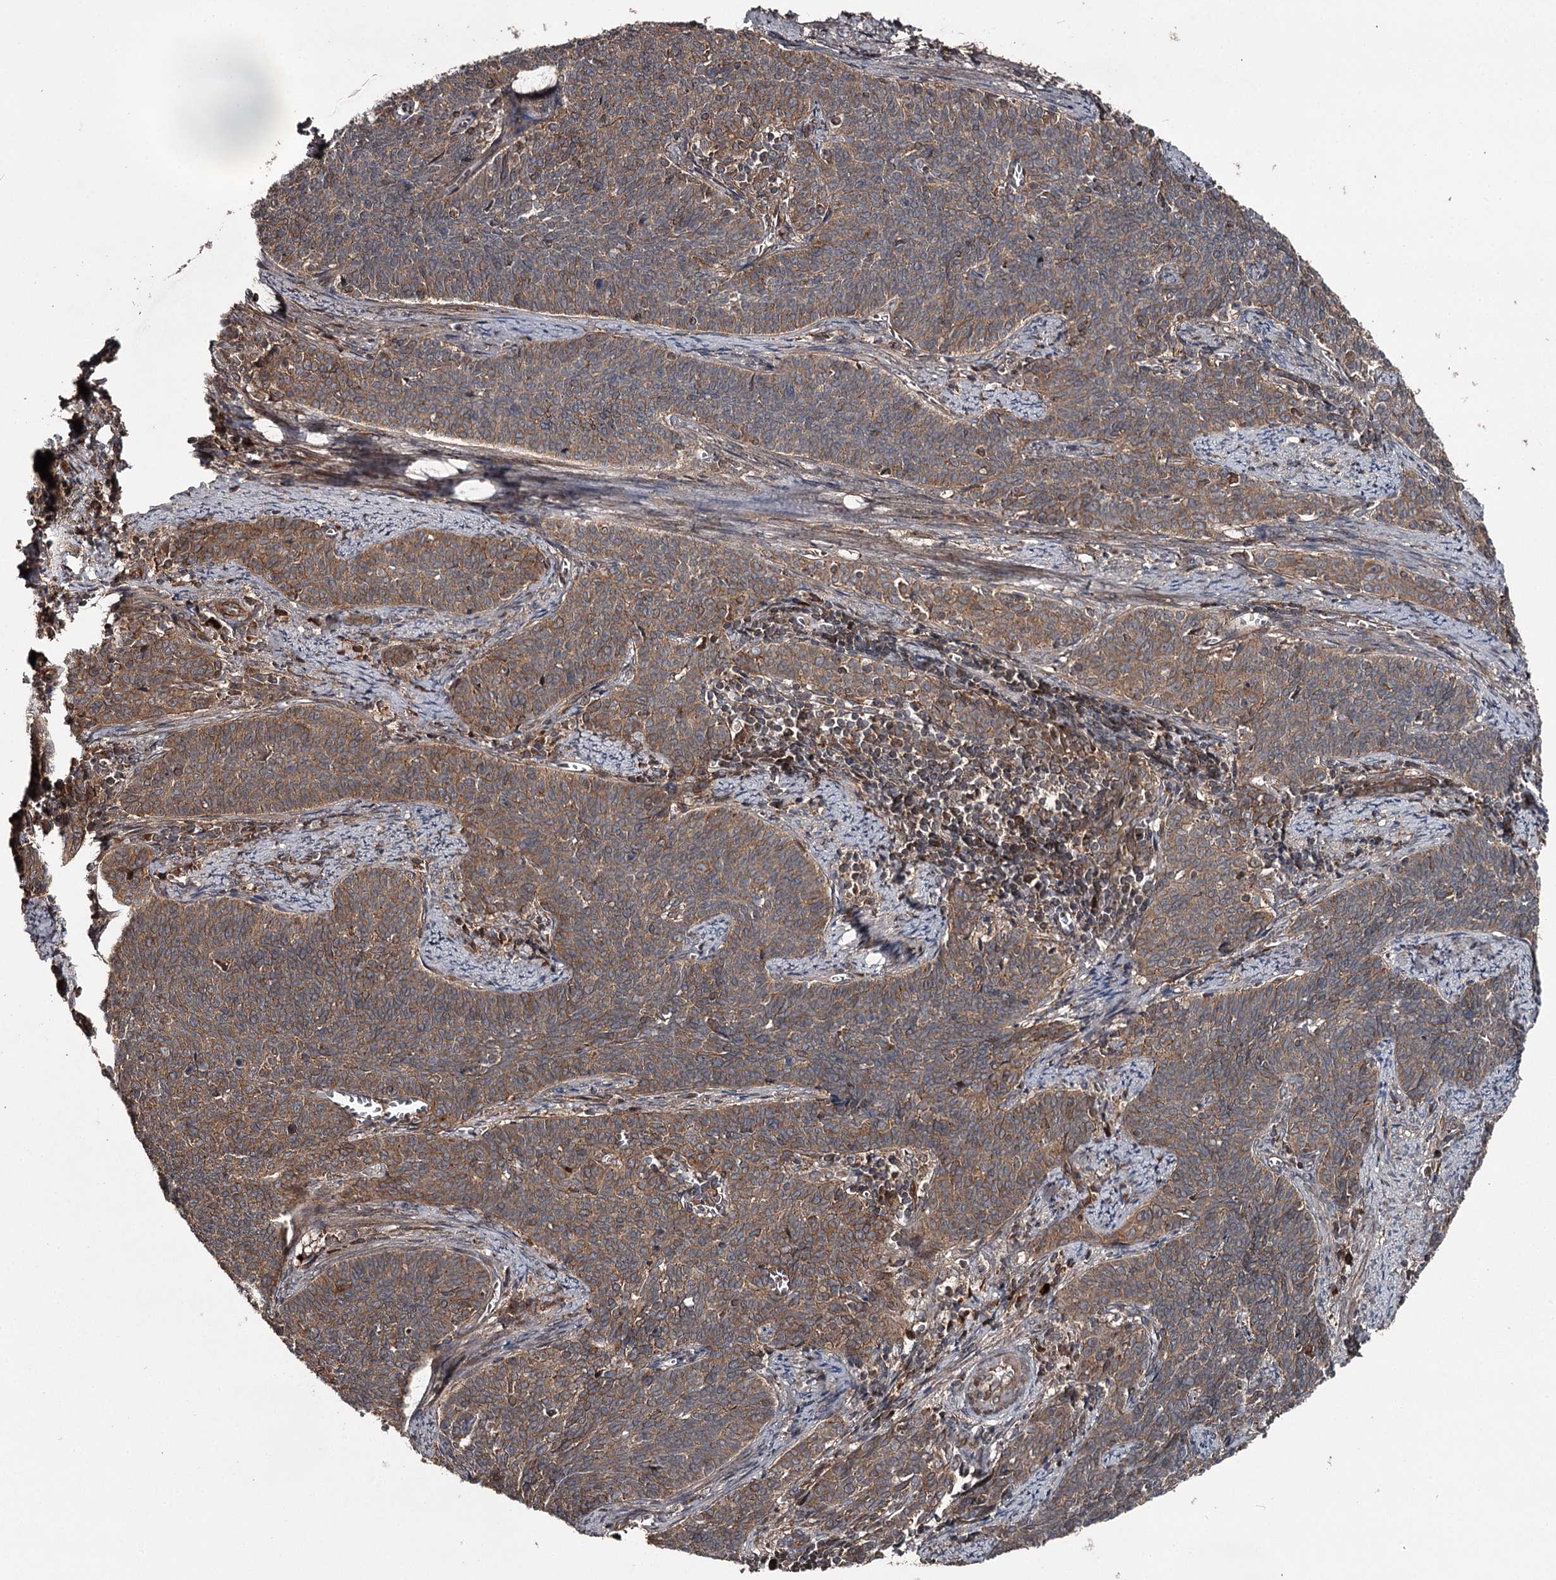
{"staining": {"intensity": "moderate", "quantity": ">75%", "location": "cytoplasmic/membranous"}, "tissue": "cervical cancer", "cell_type": "Tumor cells", "image_type": "cancer", "snomed": [{"axis": "morphology", "description": "Squamous cell carcinoma, NOS"}, {"axis": "topography", "description": "Cervix"}], "caption": "Human cervical cancer stained for a protein (brown) demonstrates moderate cytoplasmic/membranous positive staining in about >75% of tumor cells.", "gene": "RAB21", "patient": {"sex": "female", "age": 39}}